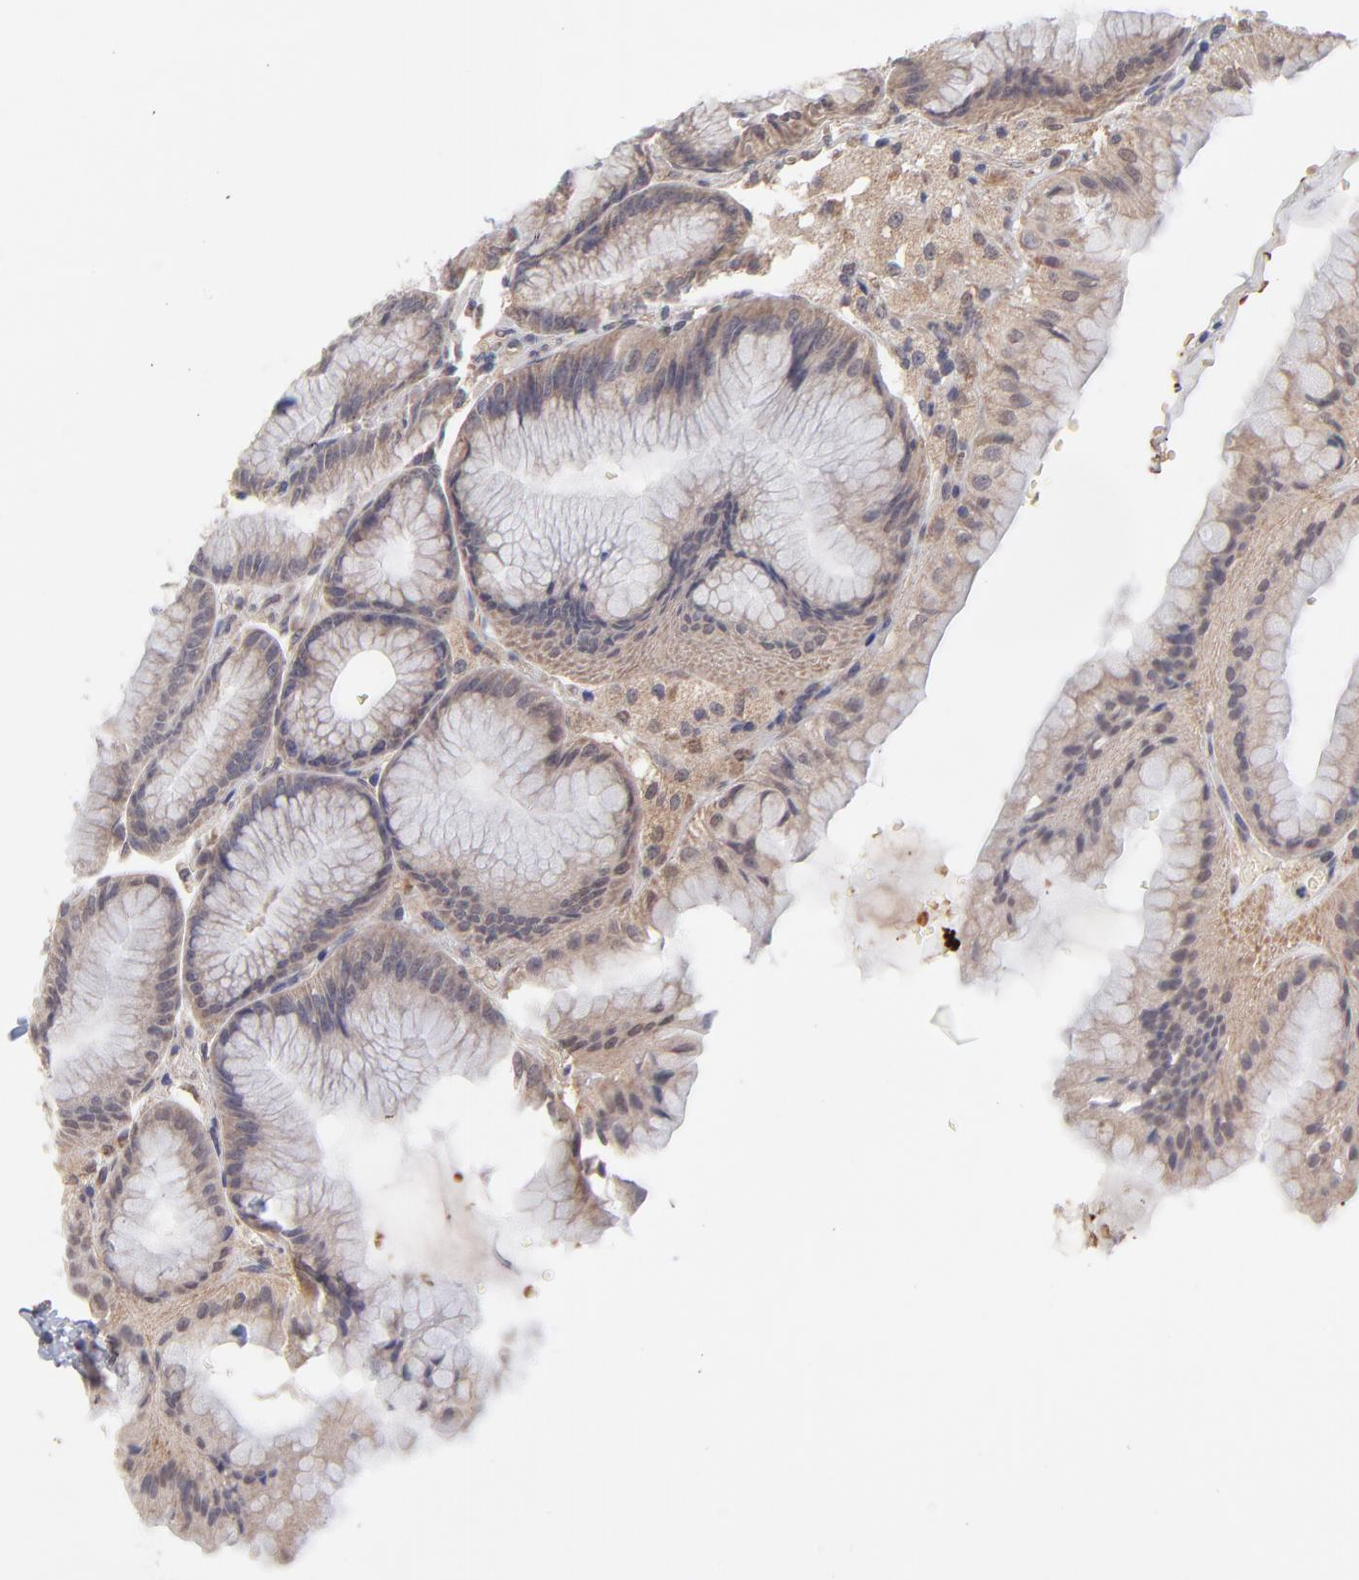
{"staining": {"intensity": "moderate", "quantity": ">75%", "location": "cytoplasmic/membranous"}, "tissue": "stomach", "cell_type": "Glandular cells", "image_type": "normal", "snomed": [{"axis": "morphology", "description": "Normal tissue, NOS"}, {"axis": "topography", "description": "Stomach, lower"}], "caption": "DAB (3,3'-diaminobenzidine) immunohistochemical staining of unremarkable human stomach displays moderate cytoplasmic/membranous protein staining in about >75% of glandular cells.", "gene": "UBE2H", "patient": {"sex": "male", "age": 71}}